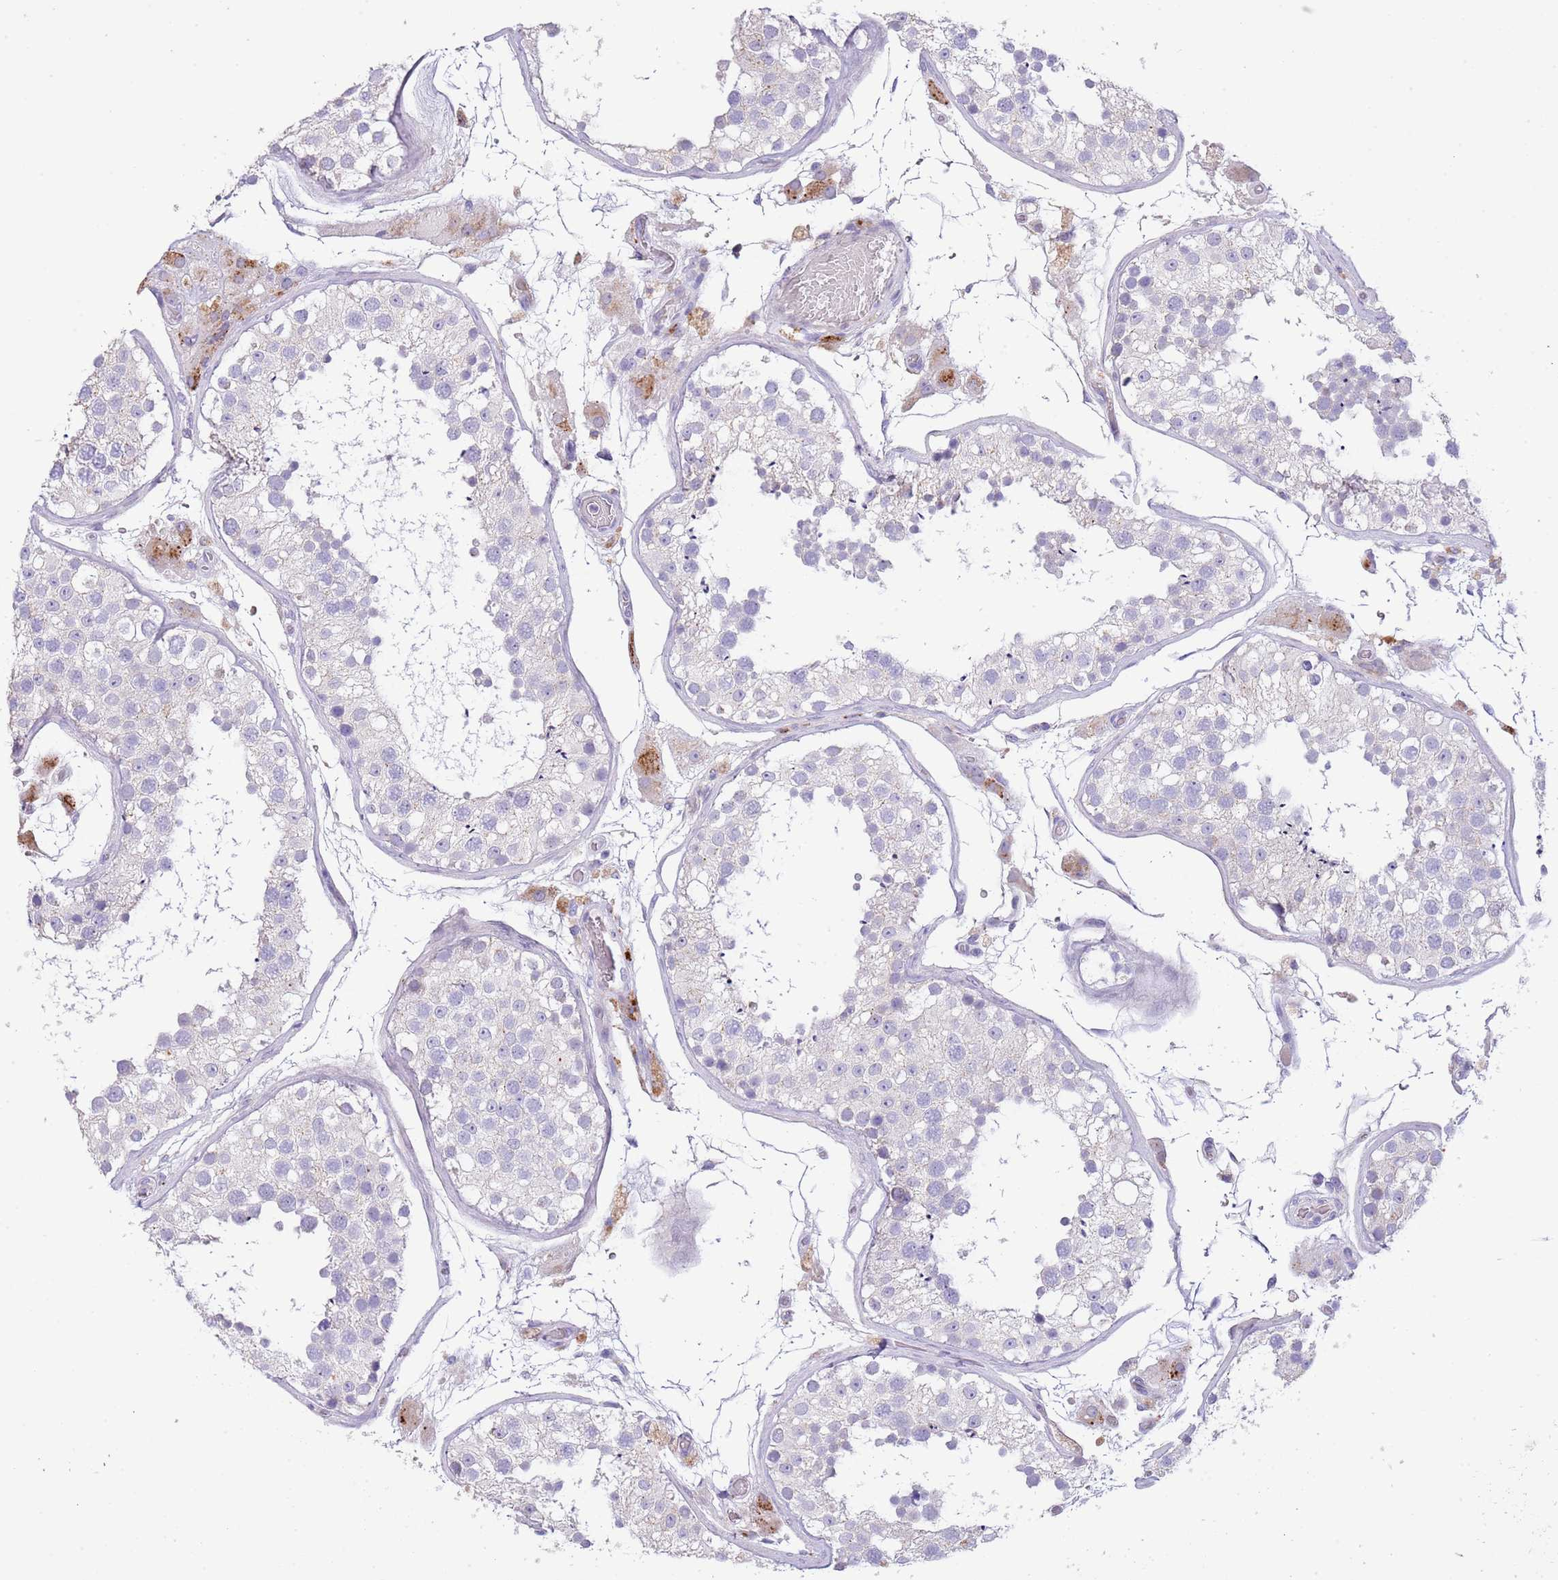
{"staining": {"intensity": "negative", "quantity": "none", "location": "none"}, "tissue": "testis", "cell_type": "Cells in seminiferous ducts", "image_type": "normal", "snomed": [{"axis": "morphology", "description": "Normal tissue, NOS"}, {"axis": "topography", "description": "Testis"}], "caption": "IHC of benign human testis demonstrates no expression in cells in seminiferous ducts.", "gene": "ABHD17A", "patient": {"sex": "male", "age": 26}}